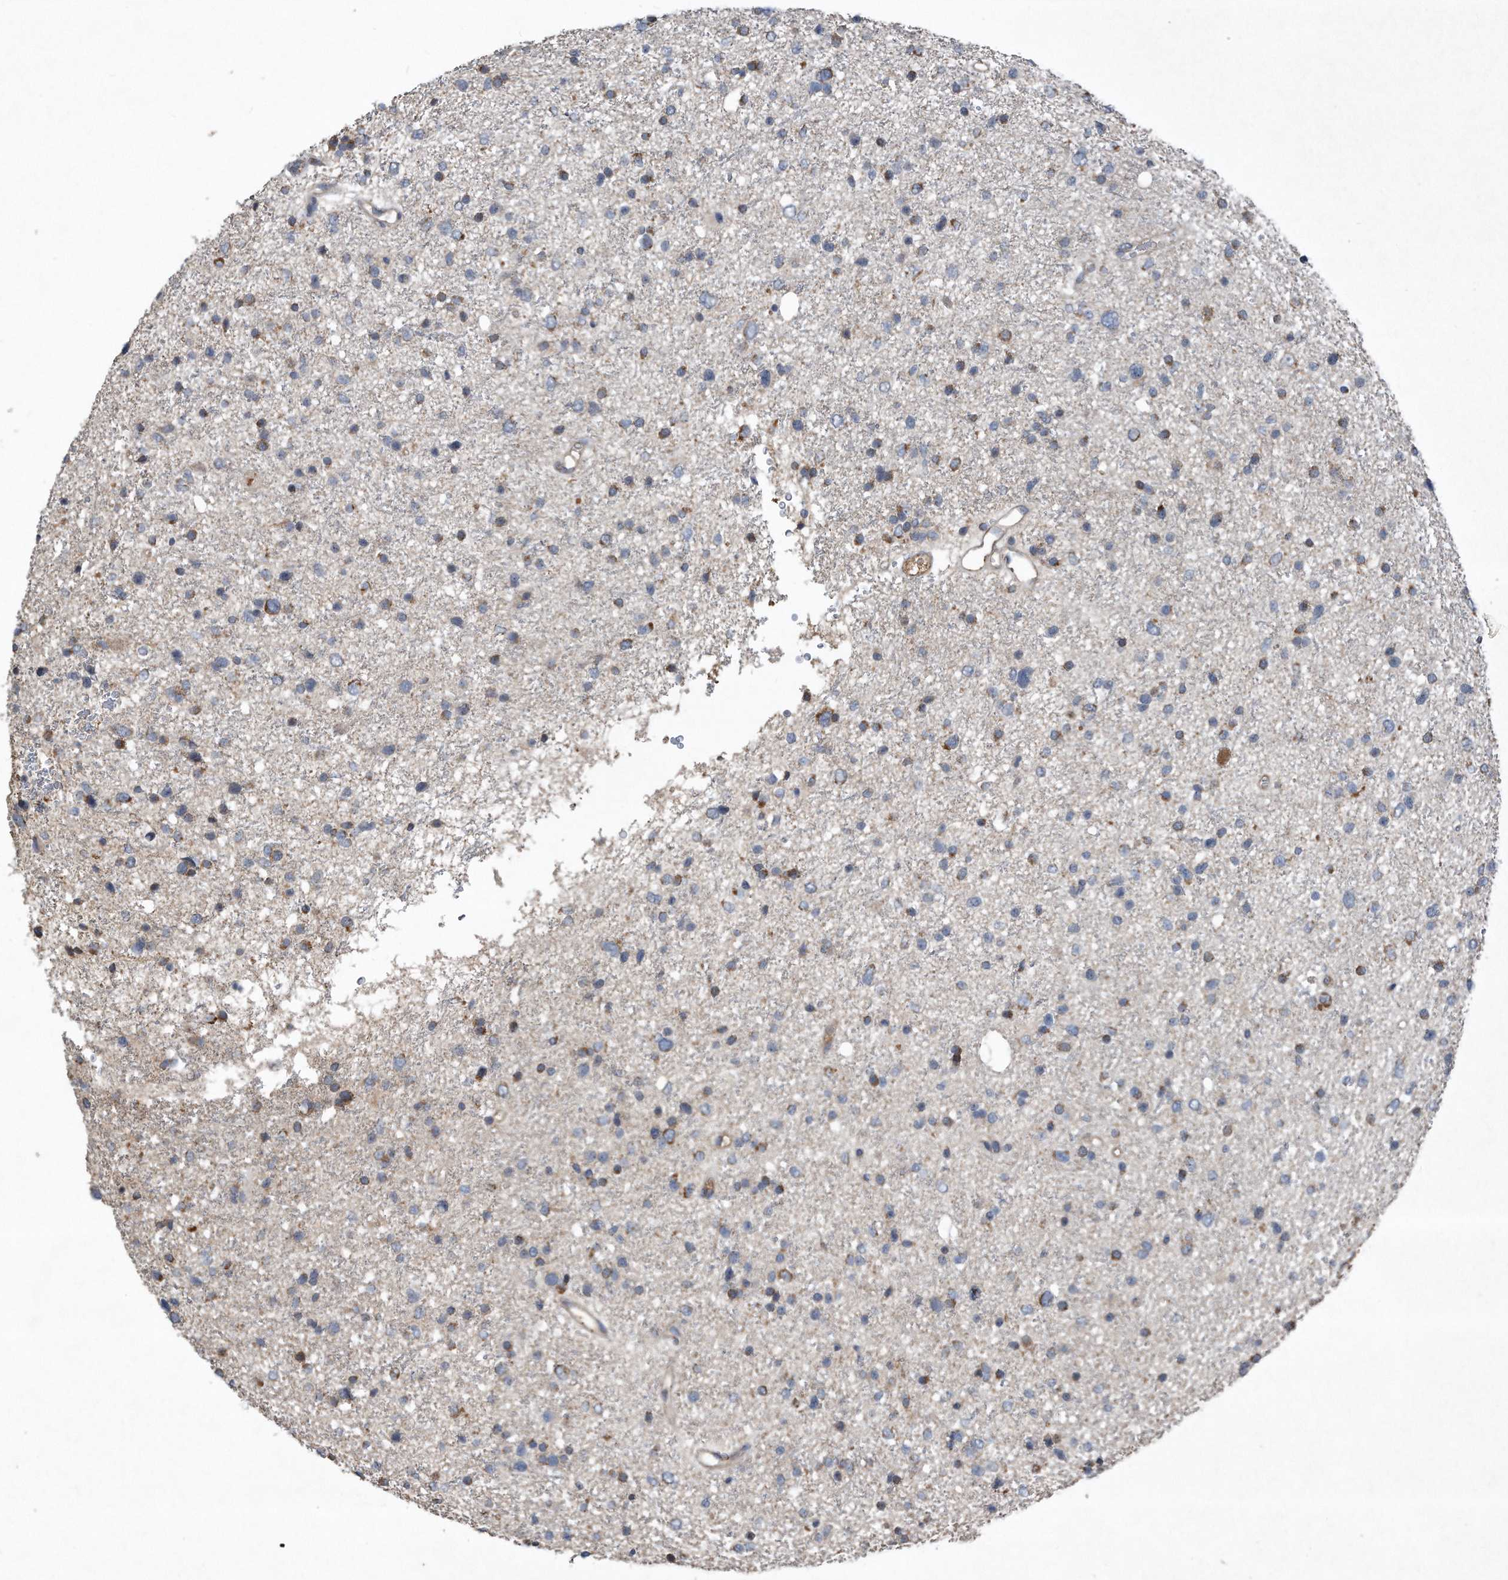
{"staining": {"intensity": "negative", "quantity": "none", "location": "none"}, "tissue": "glioma", "cell_type": "Tumor cells", "image_type": "cancer", "snomed": [{"axis": "morphology", "description": "Glioma, malignant, Low grade"}, {"axis": "topography", "description": "Brain"}], "caption": "Immunohistochemistry (IHC) of glioma displays no expression in tumor cells. (Stains: DAB IHC with hematoxylin counter stain, Microscopy: brightfield microscopy at high magnification).", "gene": "SDHA", "patient": {"sex": "female", "age": 37}}